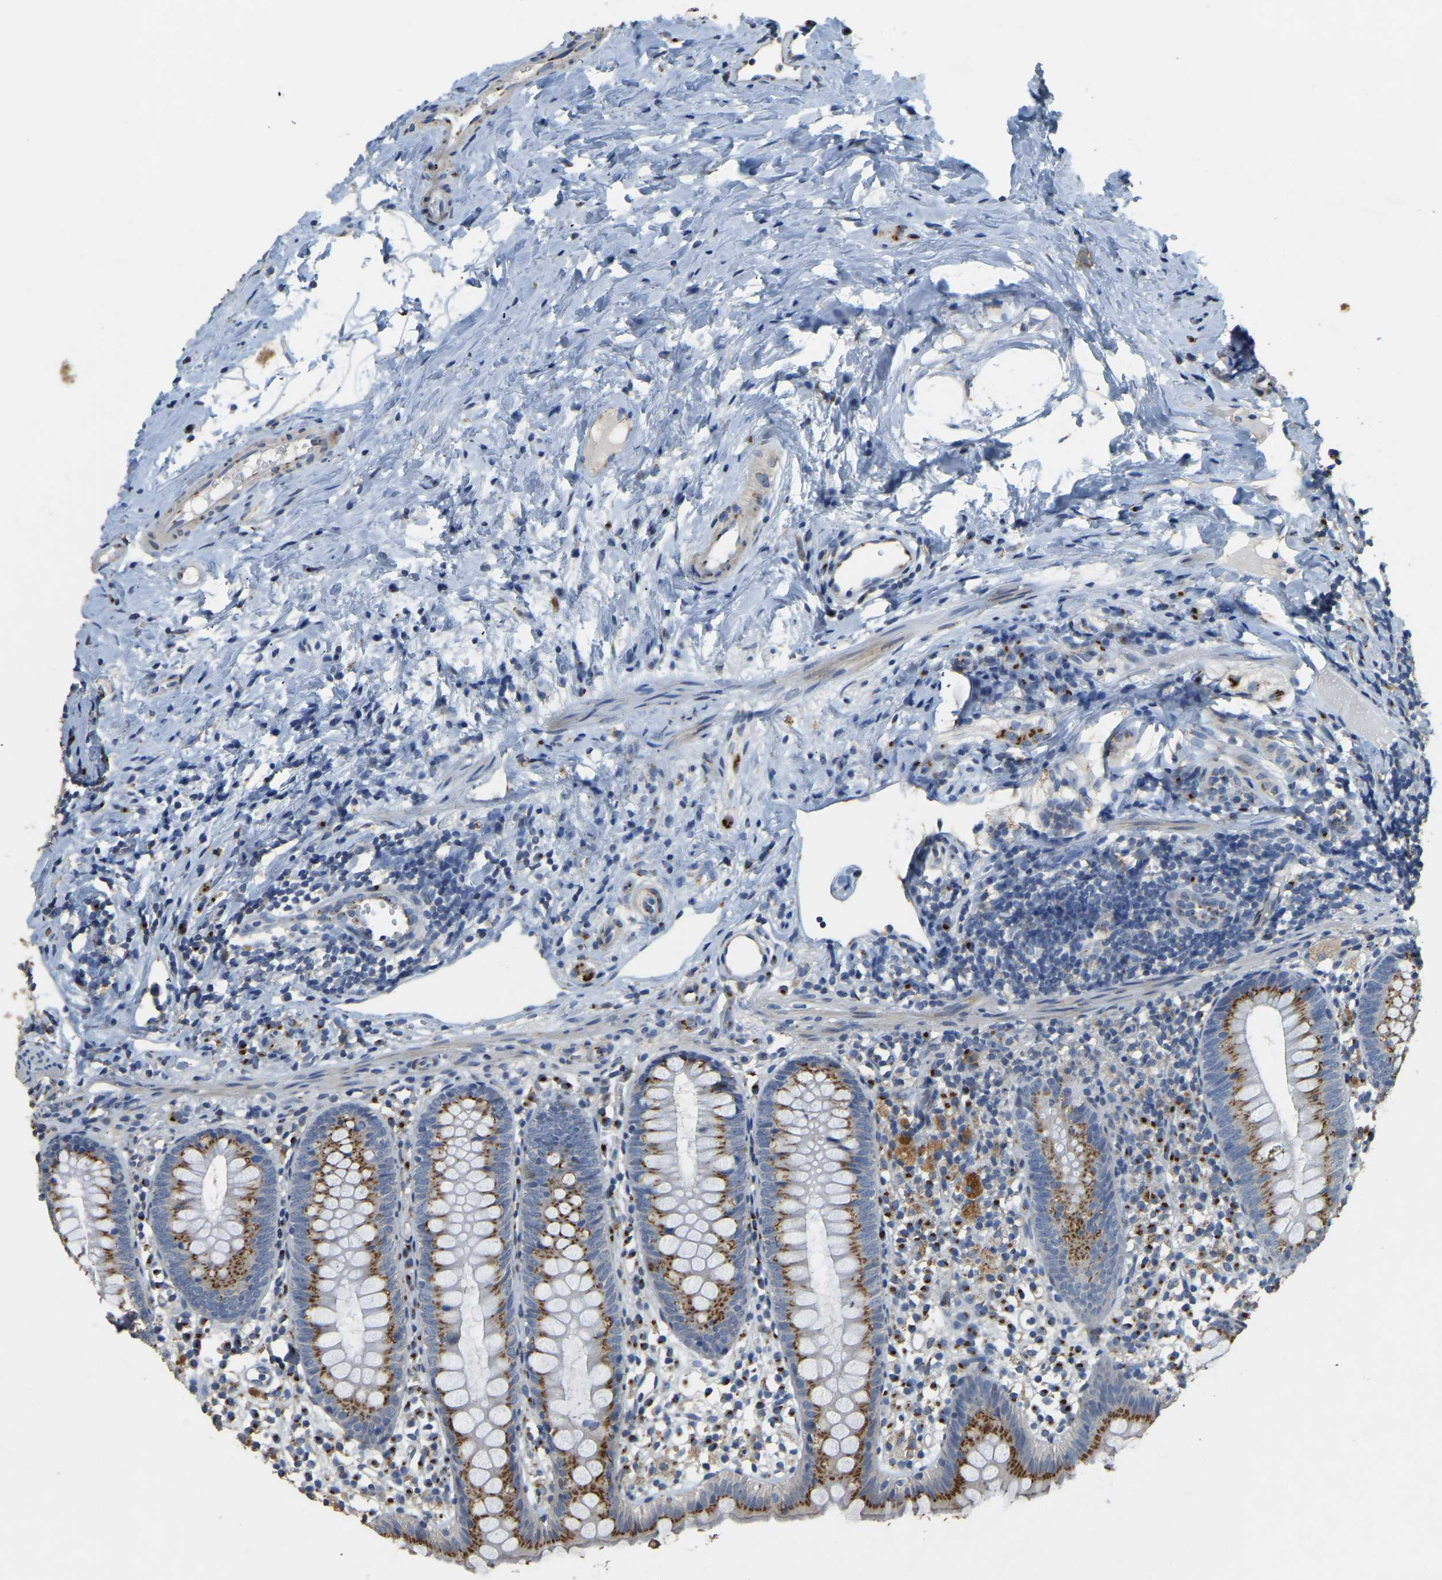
{"staining": {"intensity": "moderate", "quantity": ">75%", "location": "cytoplasmic/membranous"}, "tissue": "appendix", "cell_type": "Glandular cells", "image_type": "normal", "snomed": [{"axis": "morphology", "description": "Normal tissue, NOS"}, {"axis": "topography", "description": "Appendix"}], "caption": "Protein analysis of benign appendix shows moderate cytoplasmic/membranous staining in about >75% of glandular cells. (DAB IHC with brightfield microscopy, high magnification).", "gene": "FAM174A", "patient": {"sex": "female", "age": 20}}